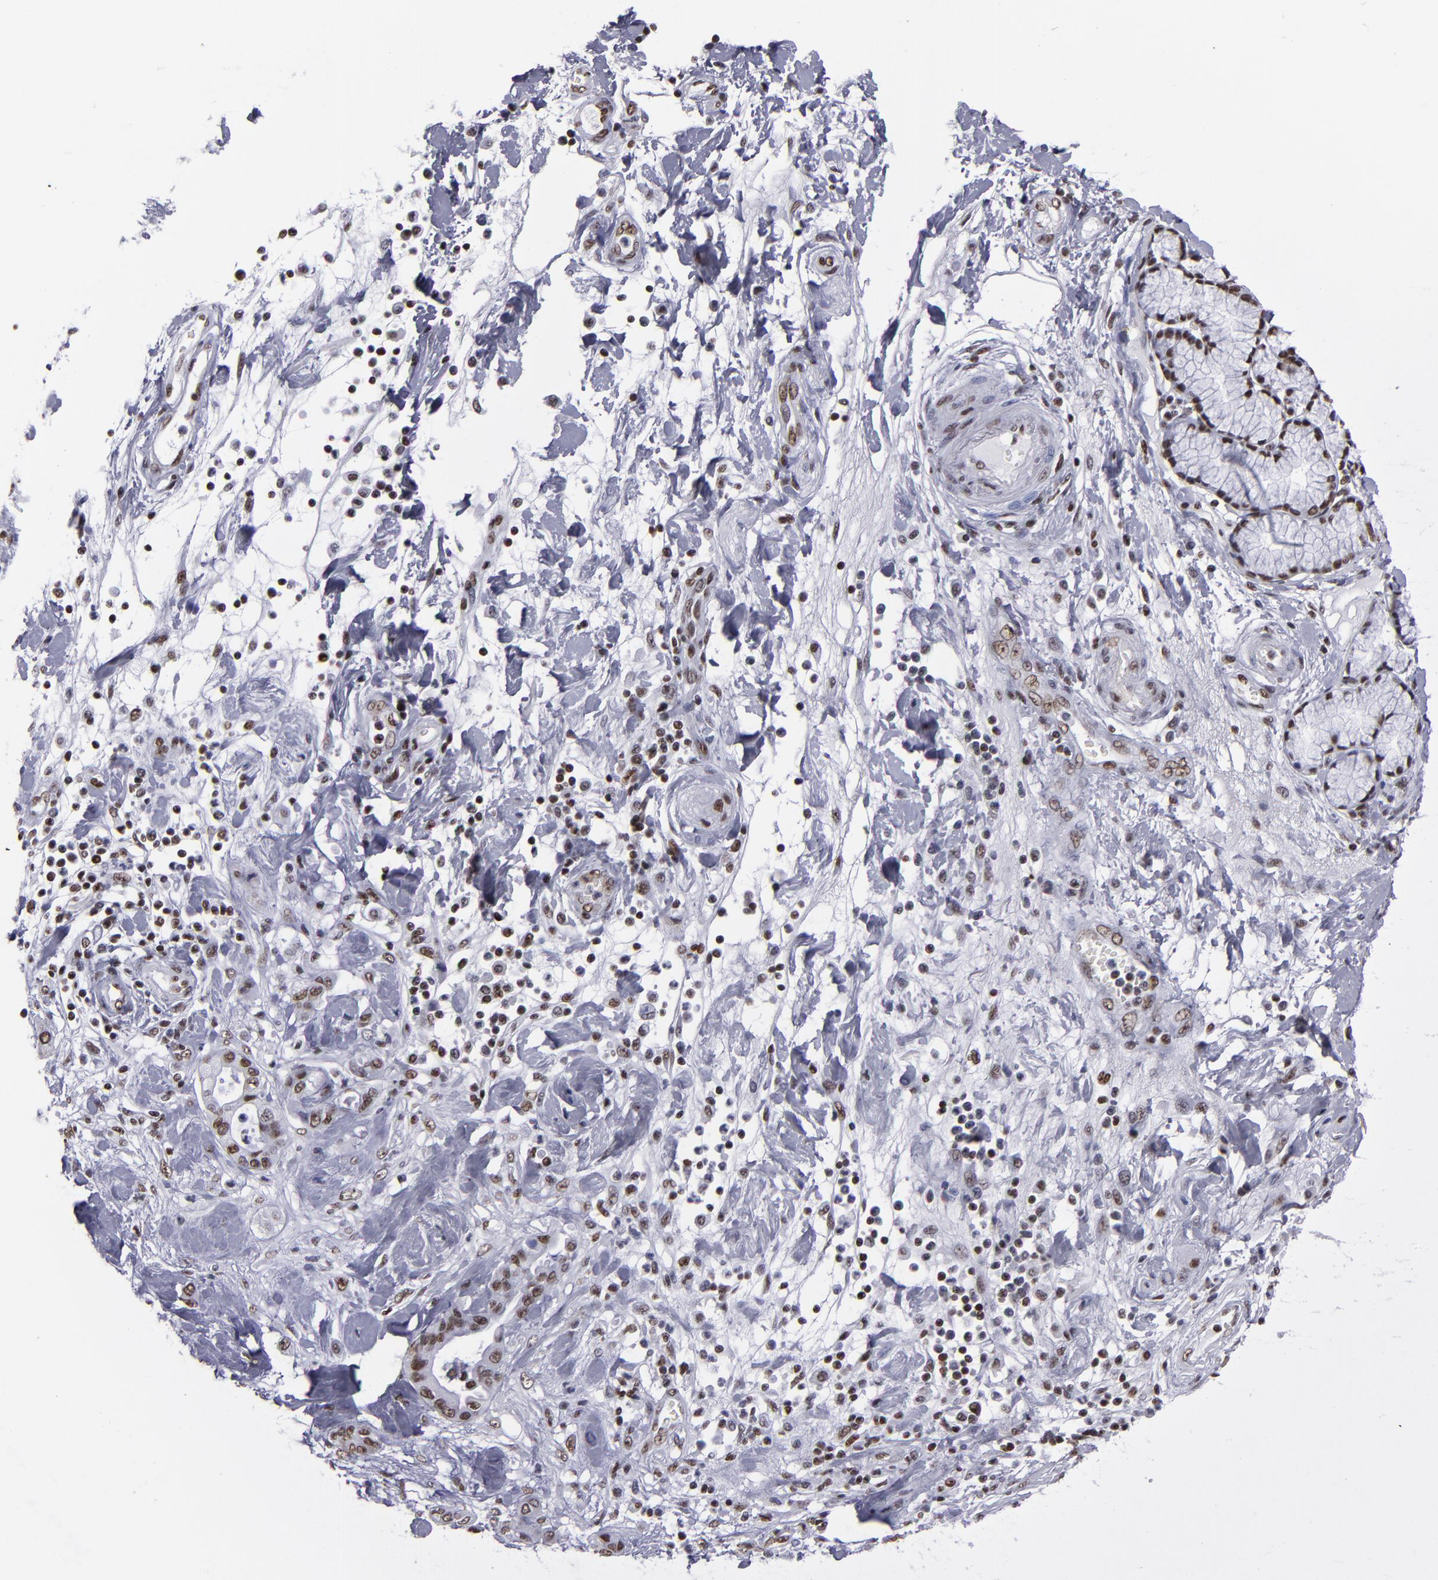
{"staining": {"intensity": "moderate", "quantity": ">75%", "location": "nuclear"}, "tissue": "pancreatic cancer", "cell_type": "Tumor cells", "image_type": "cancer", "snomed": [{"axis": "morphology", "description": "Adenocarcinoma, NOS"}, {"axis": "morphology", "description": "Adenocarcinoma, metastatic, NOS"}, {"axis": "topography", "description": "Lymph node"}, {"axis": "topography", "description": "Pancreas"}, {"axis": "topography", "description": "Duodenum"}], "caption": "Immunohistochemical staining of pancreatic metastatic adenocarcinoma demonstrates medium levels of moderate nuclear protein expression in about >75% of tumor cells. (IHC, brightfield microscopy, high magnification).", "gene": "TERF2", "patient": {"sex": "female", "age": 64}}